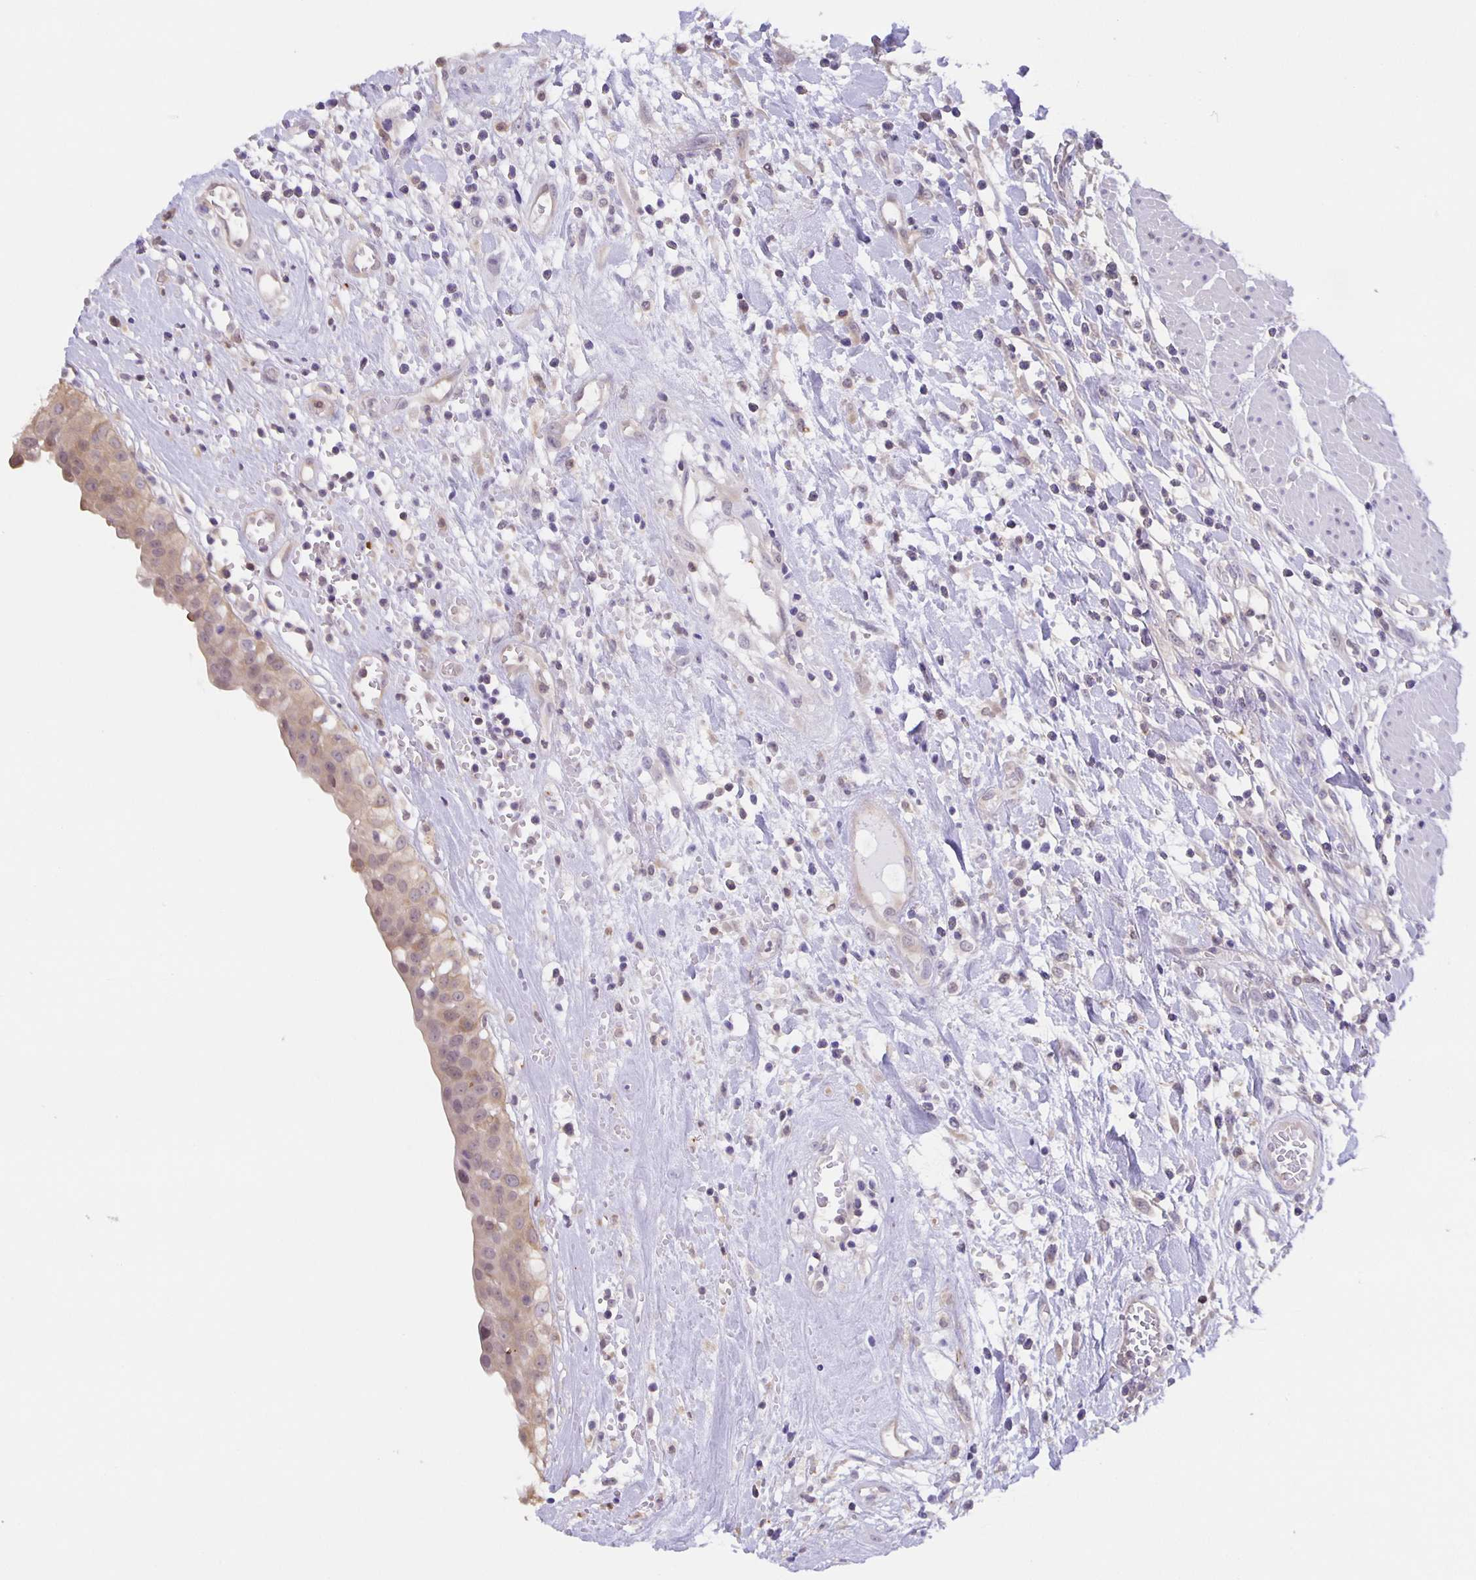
{"staining": {"intensity": "weak", "quantity": "25%-75%", "location": "cytoplasmic/membranous,nuclear"}, "tissue": "urinary bladder", "cell_type": "Urothelial cells", "image_type": "normal", "snomed": [{"axis": "morphology", "description": "Normal tissue, NOS"}, {"axis": "topography", "description": "Urinary bladder"}], "caption": "This photomicrograph shows unremarkable urinary bladder stained with IHC to label a protein in brown. The cytoplasmic/membranous,nuclear of urothelial cells show weak positivity for the protein. Nuclei are counter-stained blue.", "gene": "MARCHF6", "patient": {"sex": "male", "age": 64}}